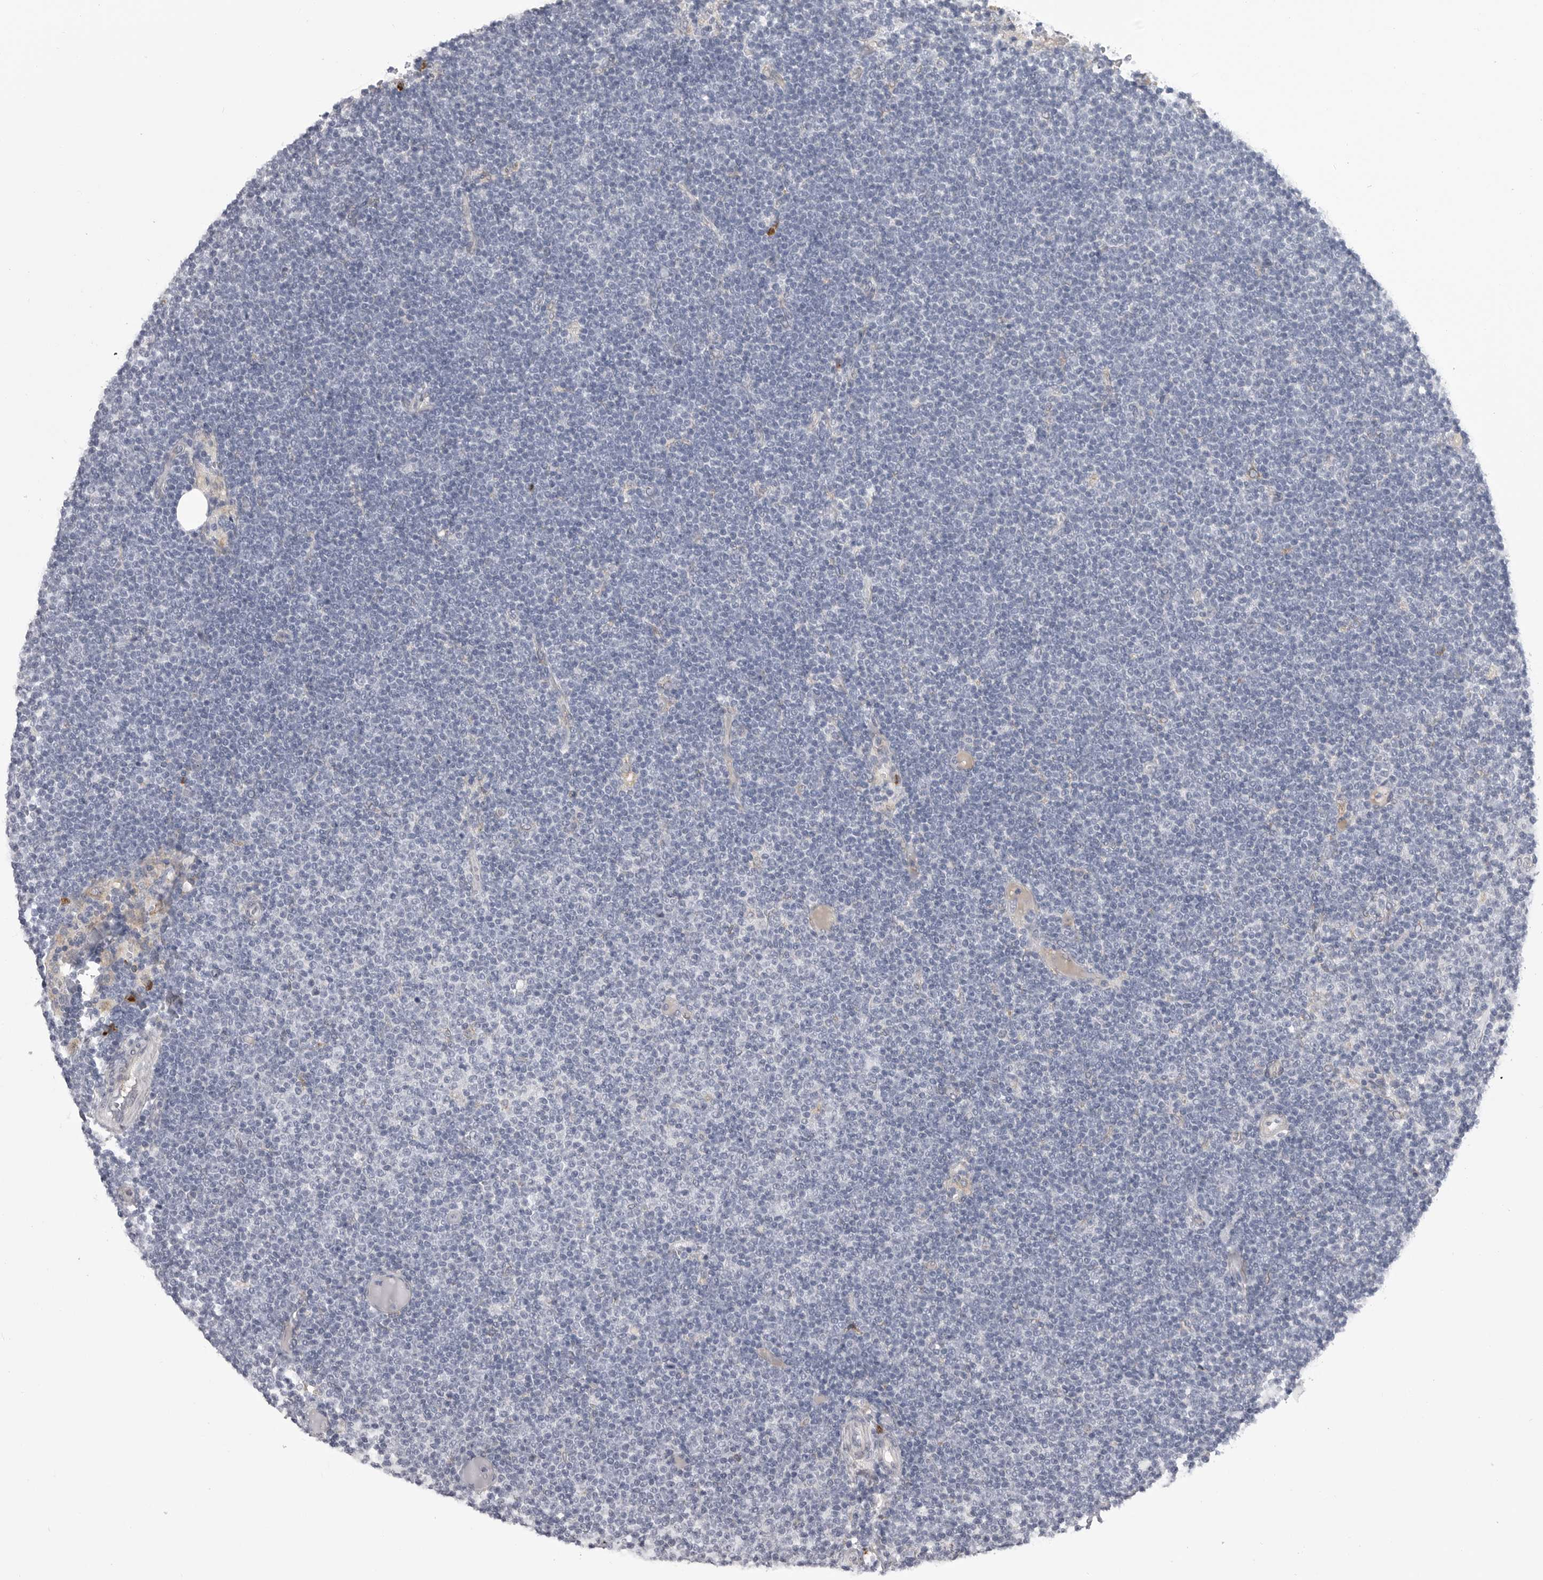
{"staining": {"intensity": "negative", "quantity": "none", "location": "none"}, "tissue": "lymphoma", "cell_type": "Tumor cells", "image_type": "cancer", "snomed": [{"axis": "morphology", "description": "Malignant lymphoma, non-Hodgkin's type, Low grade"}, {"axis": "topography", "description": "Lymph node"}], "caption": "Protein analysis of lymphoma exhibits no significant expression in tumor cells.", "gene": "FKBP2", "patient": {"sex": "female", "age": 53}}